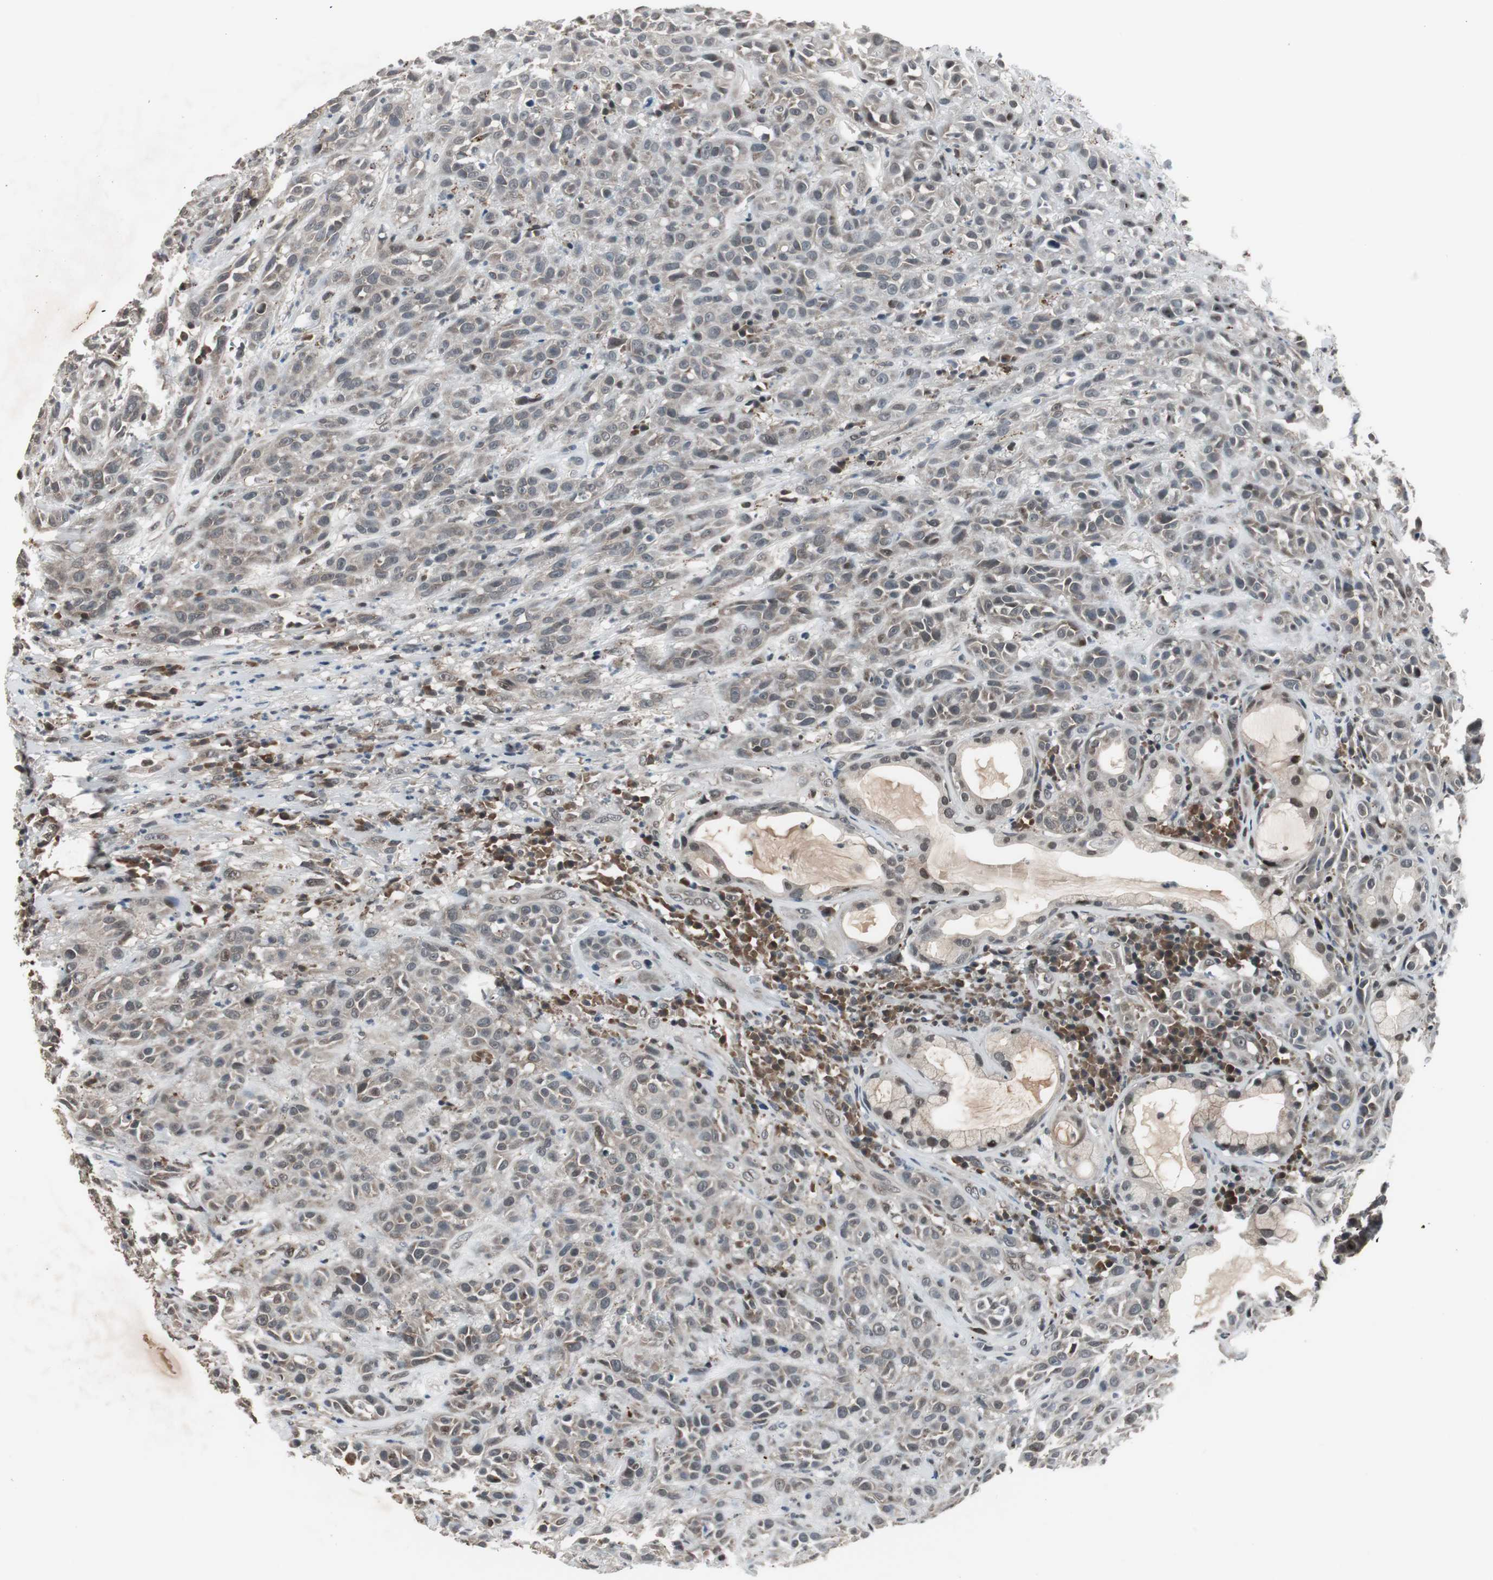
{"staining": {"intensity": "weak", "quantity": "25%-75%", "location": "cytoplasmic/membranous"}, "tissue": "head and neck cancer", "cell_type": "Tumor cells", "image_type": "cancer", "snomed": [{"axis": "morphology", "description": "Squamous cell carcinoma, NOS"}, {"axis": "topography", "description": "Head-Neck"}], "caption": "Immunohistochemical staining of head and neck cancer (squamous cell carcinoma) exhibits low levels of weak cytoplasmic/membranous protein expression in approximately 25%-75% of tumor cells.", "gene": "BOLA1", "patient": {"sex": "male", "age": 62}}